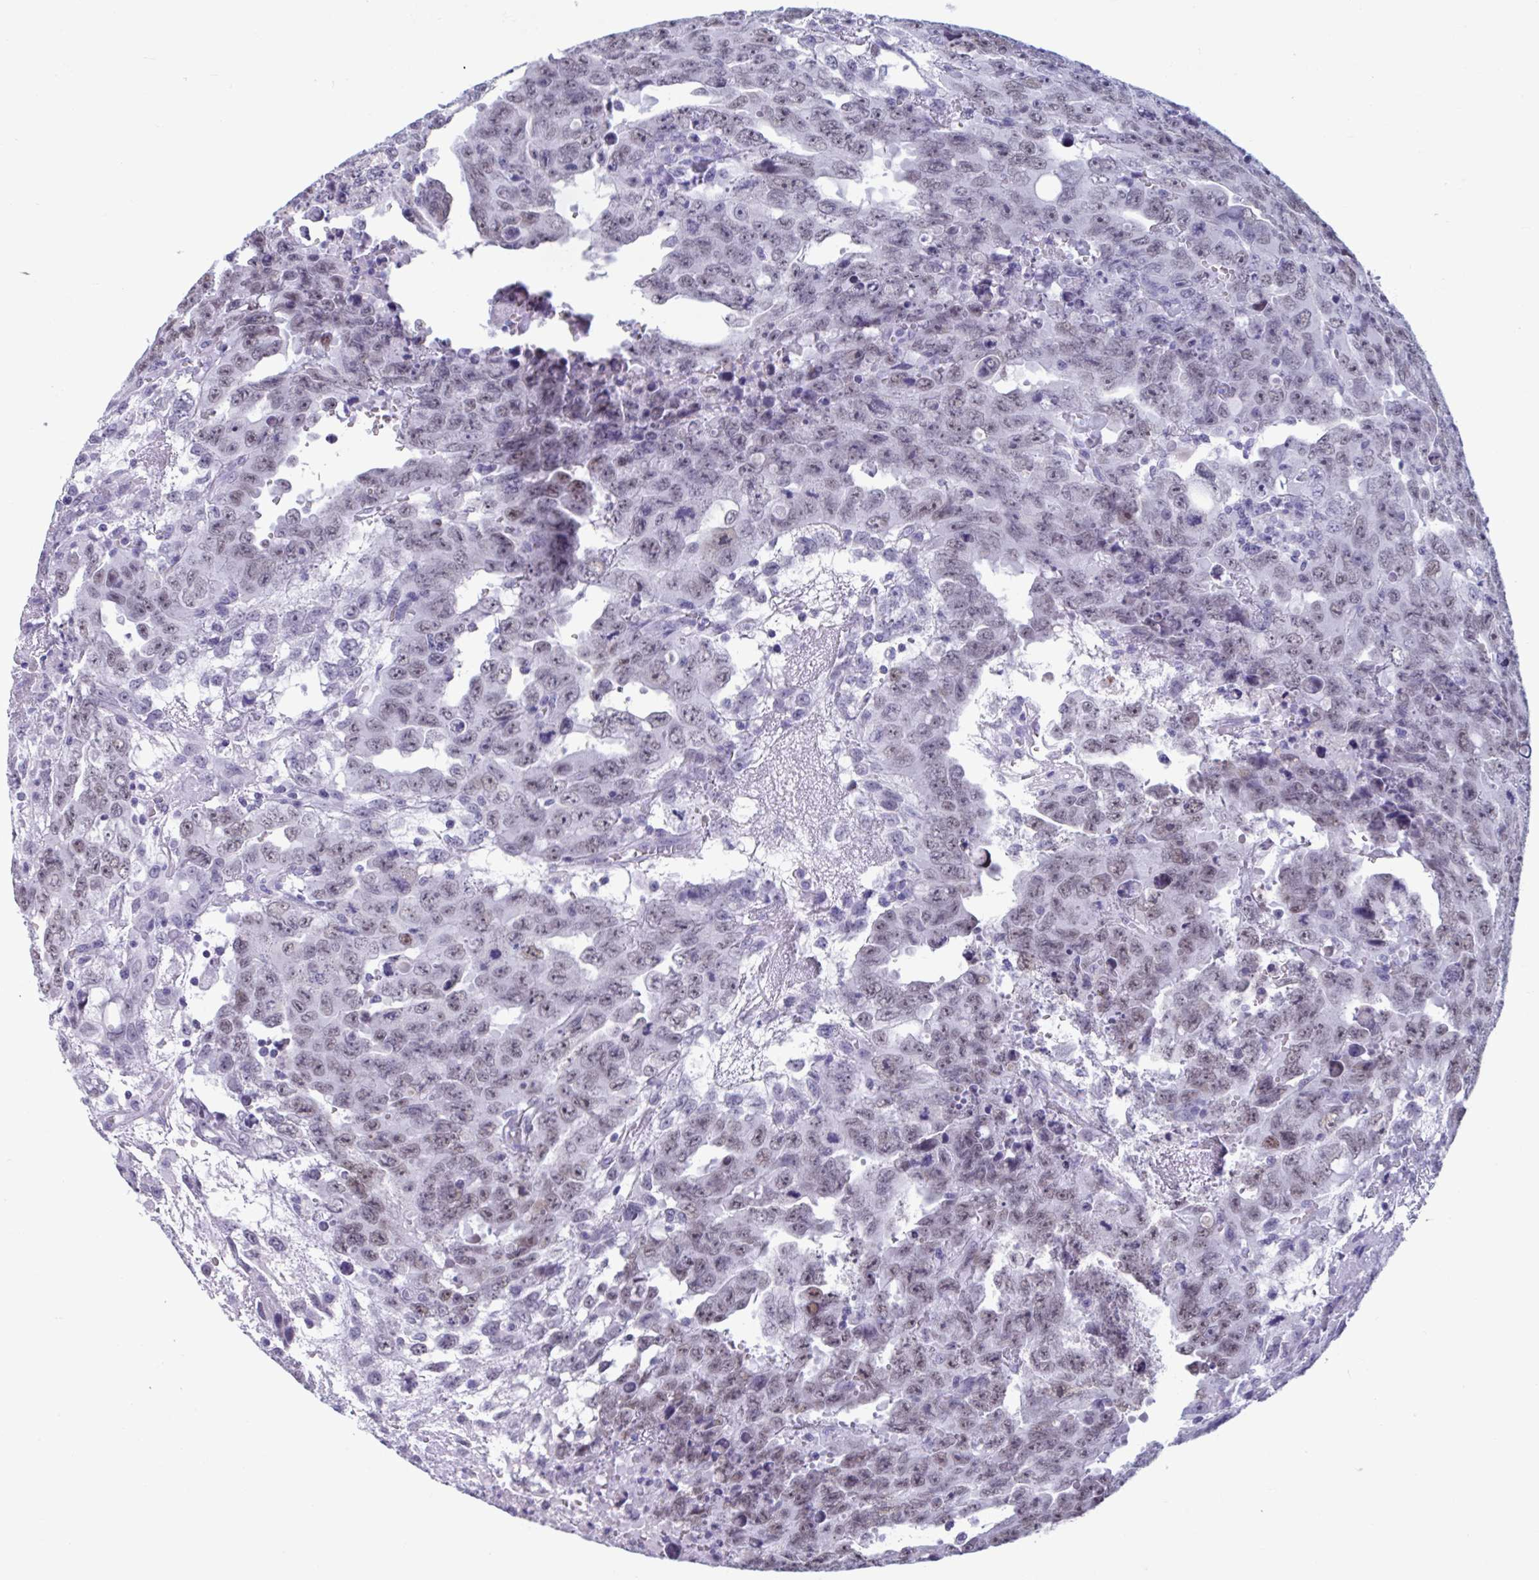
{"staining": {"intensity": "weak", "quantity": ">75%", "location": "nuclear"}, "tissue": "testis cancer", "cell_type": "Tumor cells", "image_type": "cancer", "snomed": [{"axis": "morphology", "description": "Carcinoma, Embryonal, NOS"}, {"axis": "topography", "description": "Testis"}], "caption": "Testis embryonal carcinoma stained for a protein displays weak nuclear positivity in tumor cells.", "gene": "MSMB", "patient": {"sex": "male", "age": 24}}